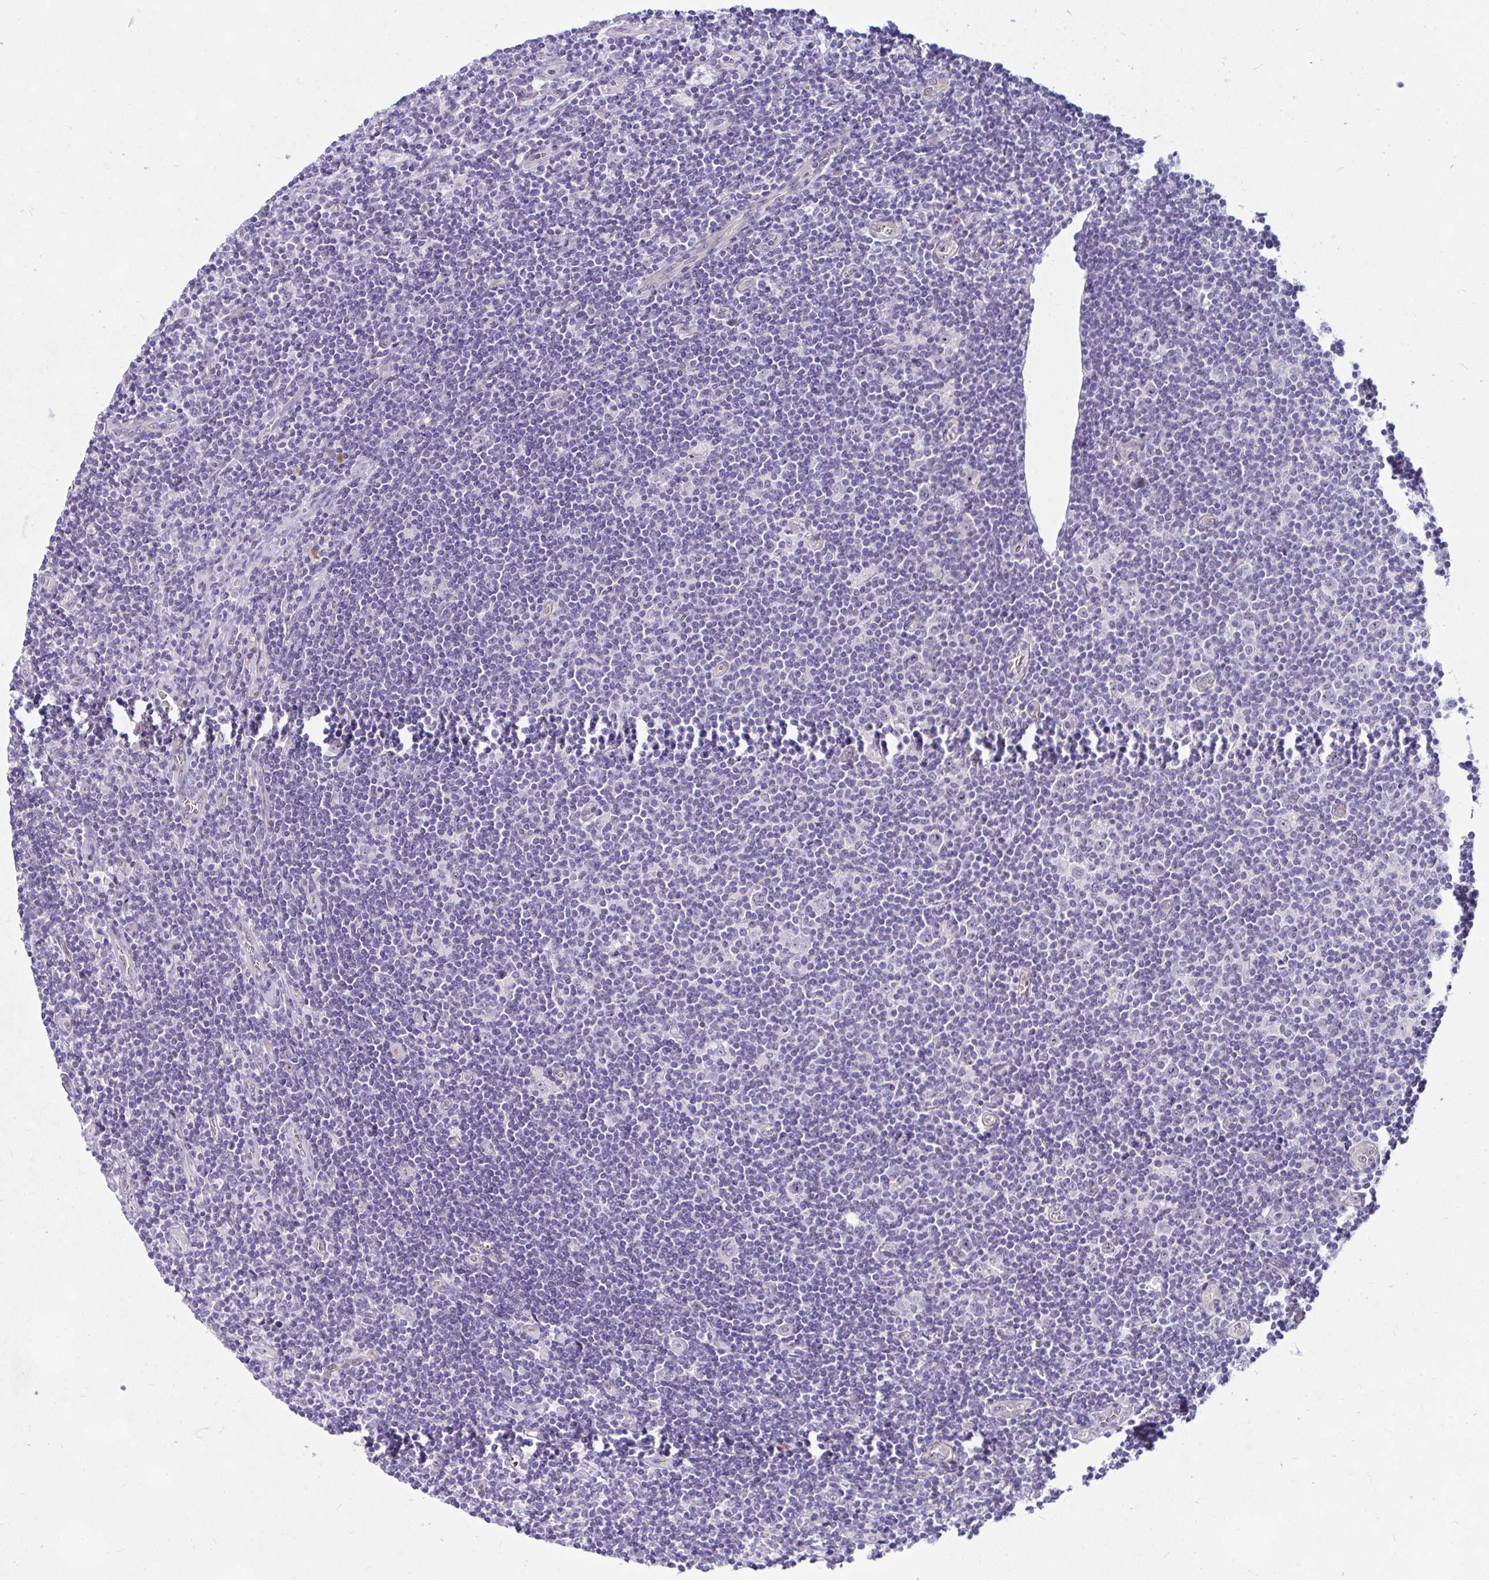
{"staining": {"intensity": "moderate", "quantity": "<25%", "location": "nuclear"}, "tissue": "lymphoma", "cell_type": "Tumor cells", "image_type": "cancer", "snomed": [{"axis": "morphology", "description": "Hodgkin's disease, NOS"}, {"axis": "topography", "description": "Lymph node"}], "caption": "Immunohistochemical staining of Hodgkin's disease exhibits moderate nuclear protein expression in about <25% of tumor cells.", "gene": "NFXL1", "patient": {"sex": "male", "age": 40}}